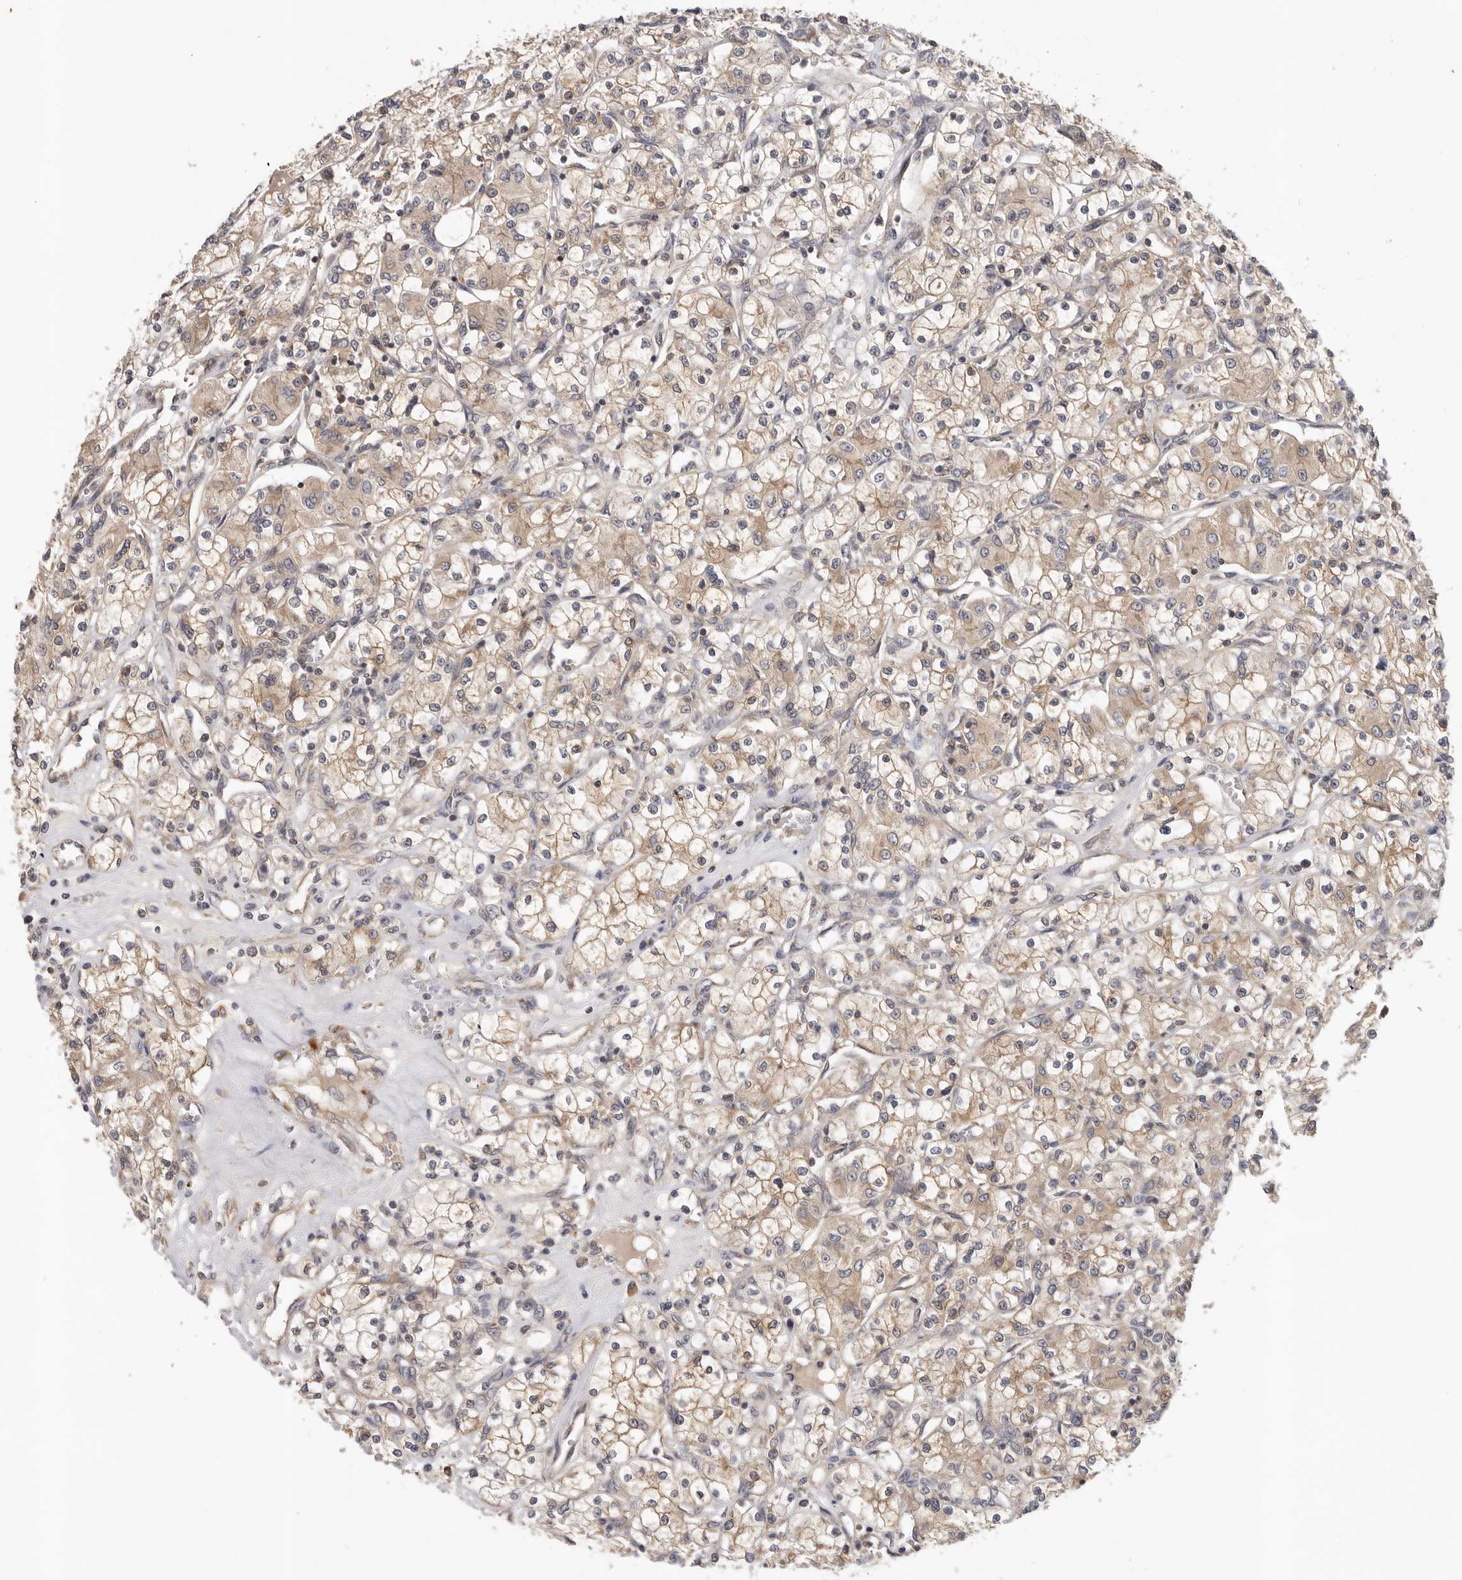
{"staining": {"intensity": "moderate", "quantity": ">75%", "location": "cytoplasmic/membranous"}, "tissue": "renal cancer", "cell_type": "Tumor cells", "image_type": "cancer", "snomed": [{"axis": "morphology", "description": "Adenocarcinoma, NOS"}, {"axis": "topography", "description": "Kidney"}], "caption": "This is an image of immunohistochemistry (IHC) staining of renal cancer (adenocarcinoma), which shows moderate positivity in the cytoplasmic/membranous of tumor cells.", "gene": "PPP1R42", "patient": {"sex": "female", "age": 59}}